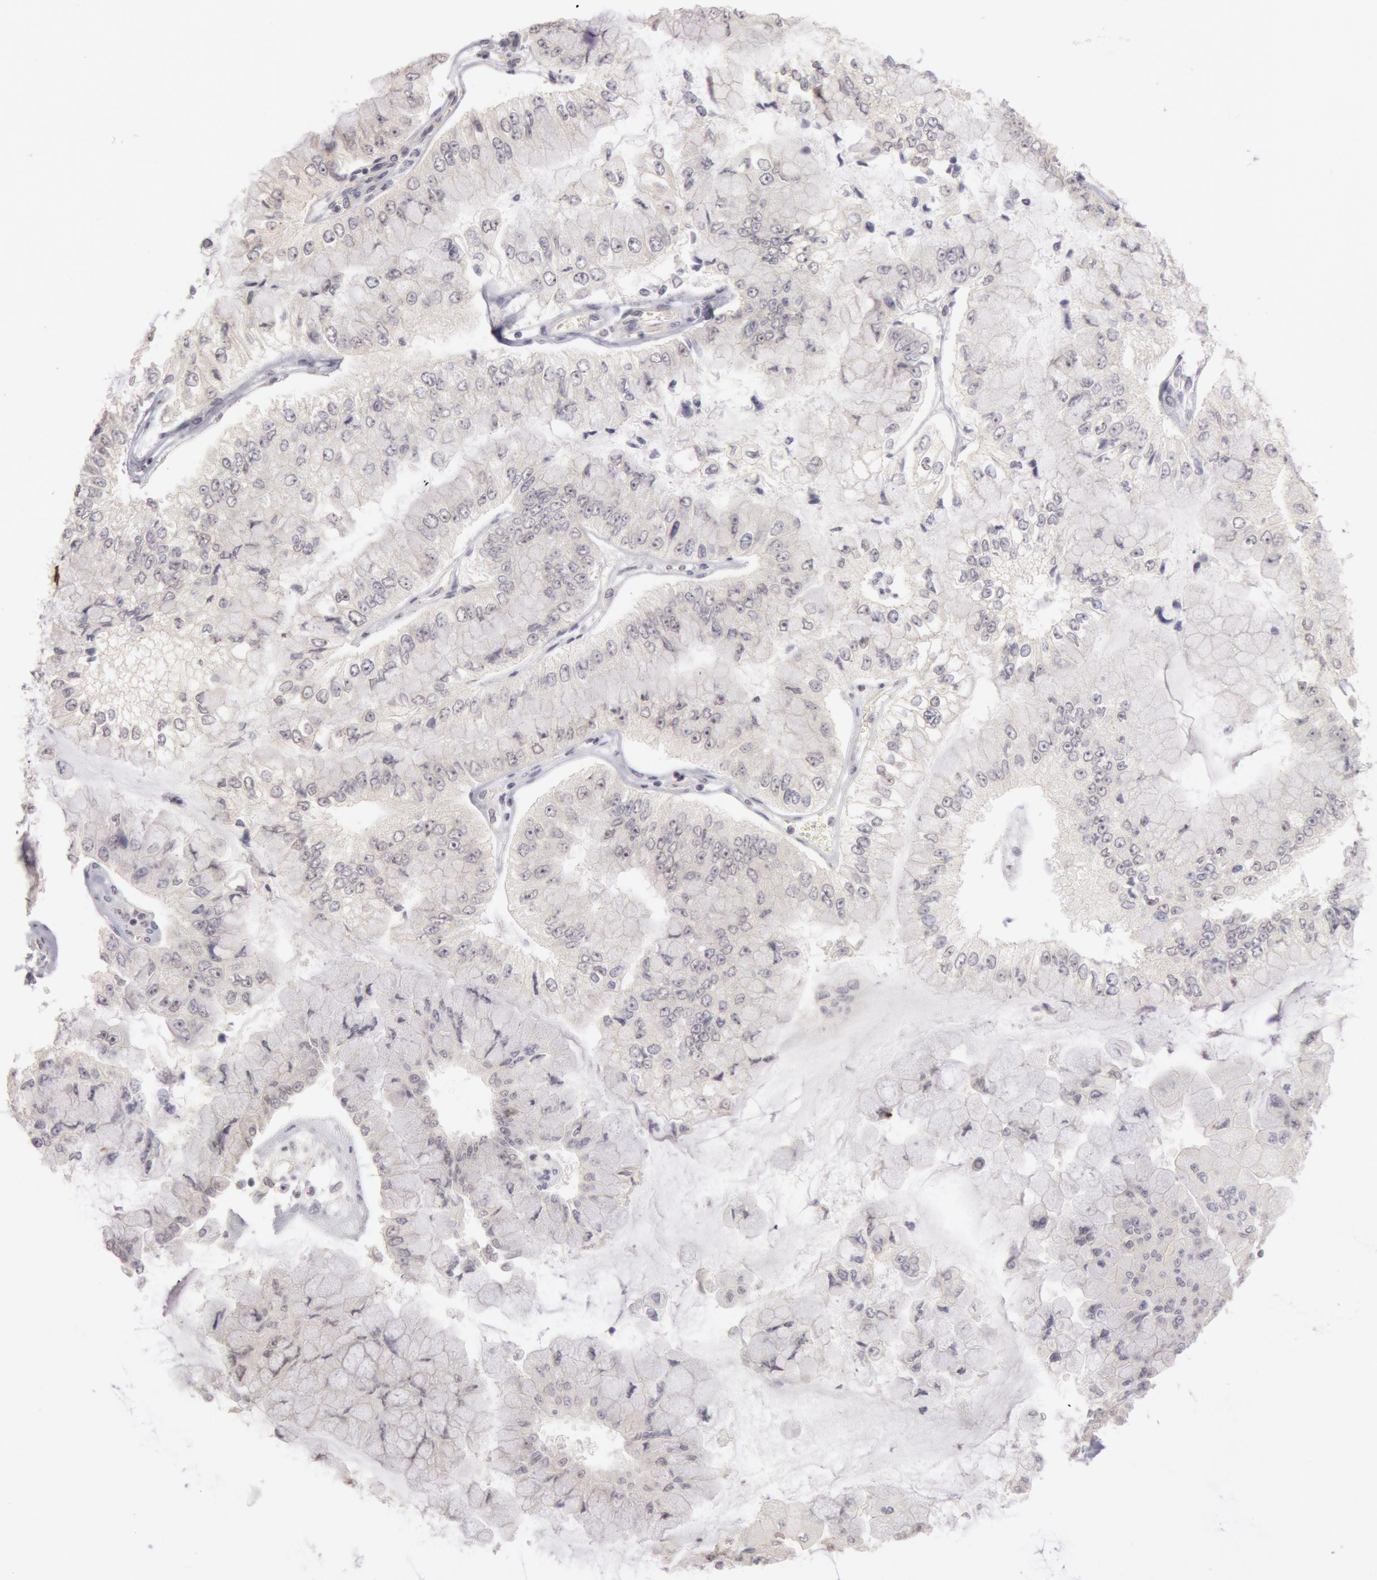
{"staining": {"intensity": "negative", "quantity": "none", "location": "none"}, "tissue": "liver cancer", "cell_type": "Tumor cells", "image_type": "cancer", "snomed": [{"axis": "morphology", "description": "Cholangiocarcinoma"}, {"axis": "topography", "description": "Liver"}], "caption": "This is a photomicrograph of immunohistochemistry (IHC) staining of liver cancer, which shows no expression in tumor cells.", "gene": "RIMBP3C", "patient": {"sex": "female", "age": 79}}